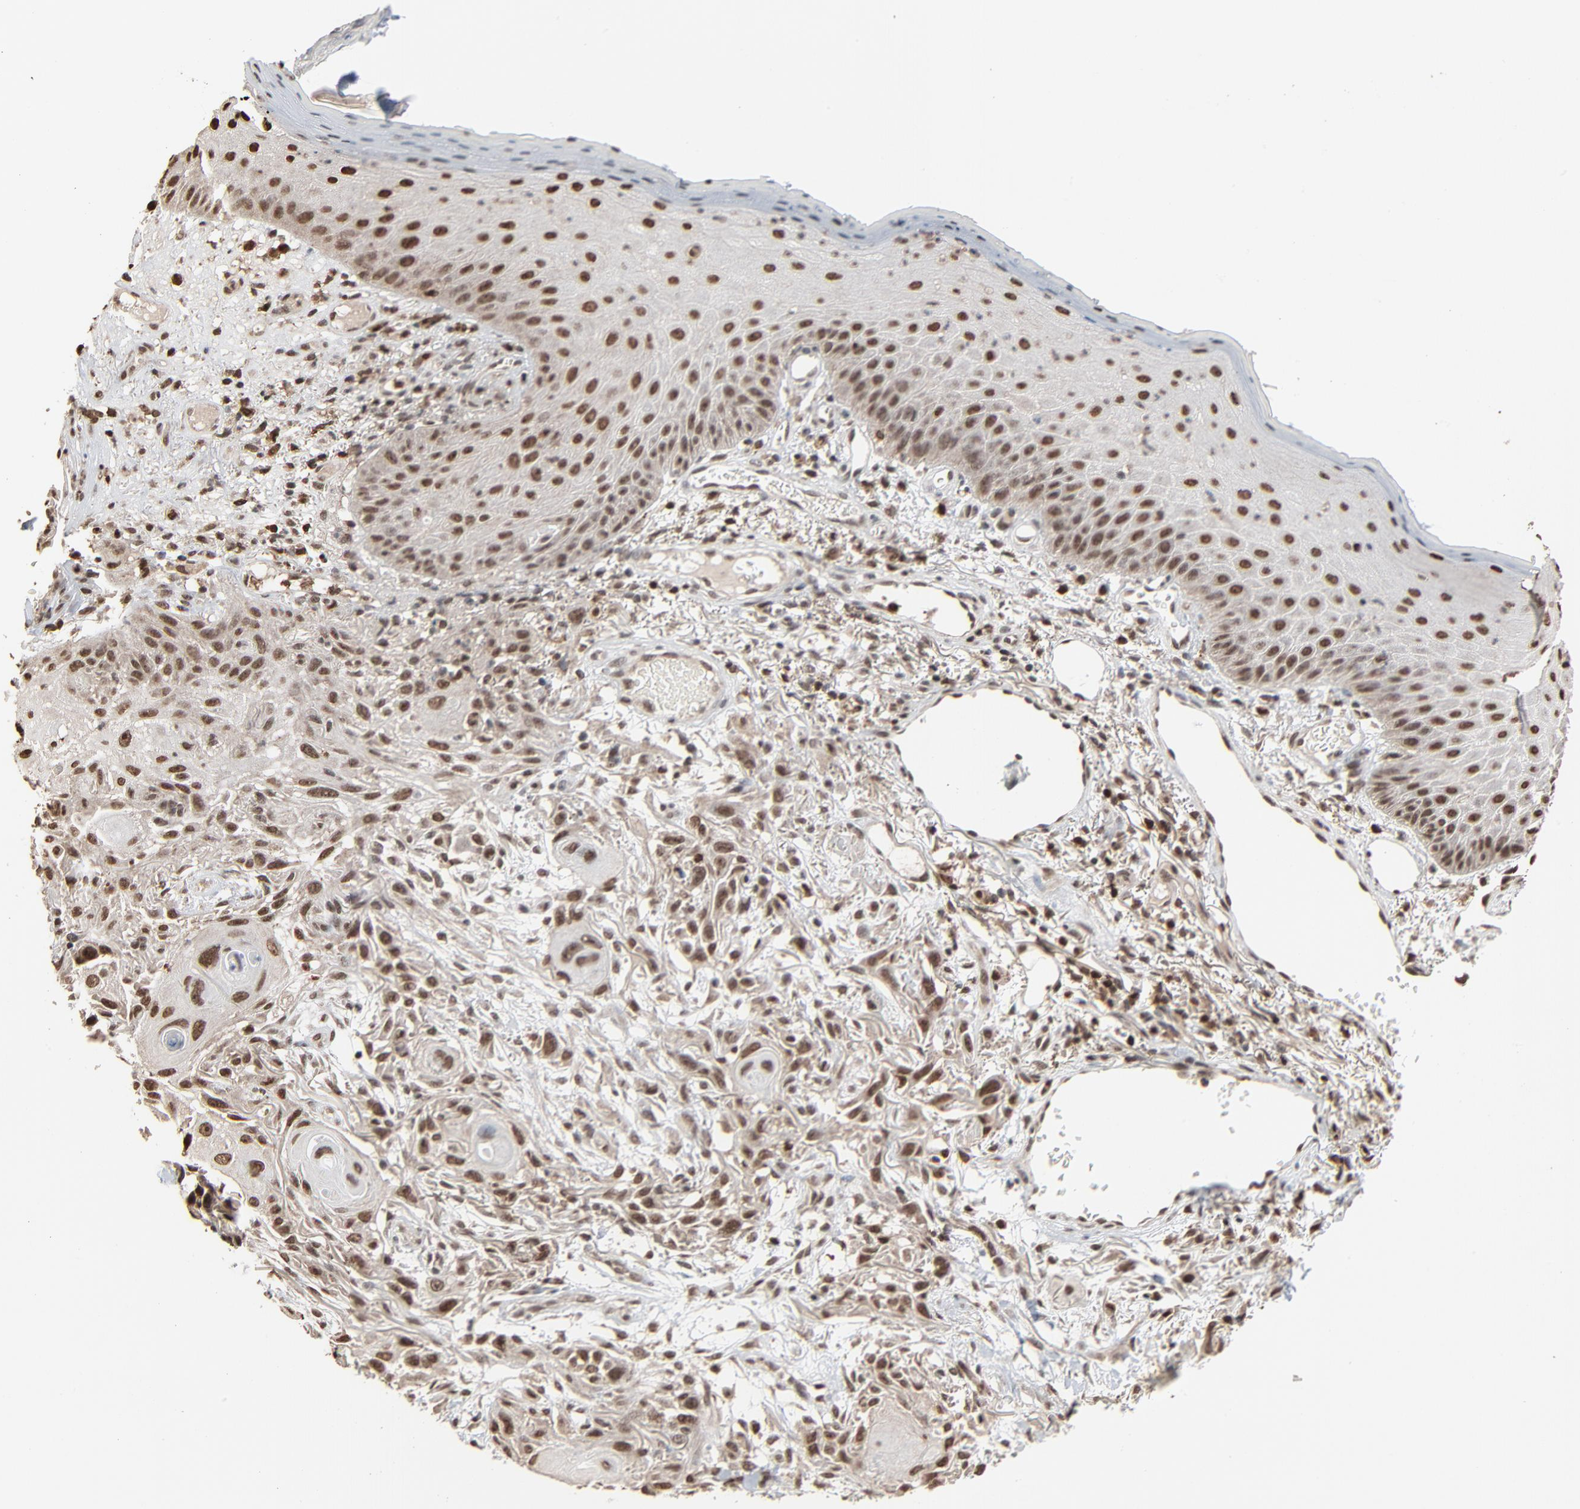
{"staining": {"intensity": "moderate", "quantity": ">75%", "location": "nuclear"}, "tissue": "skin cancer", "cell_type": "Tumor cells", "image_type": "cancer", "snomed": [{"axis": "morphology", "description": "Squamous cell carcinoma, NOS"}, {"axis": "topography", "description": "Skin"}], "caption": "Approximately >75% of tumor cells in human skin cancer (squamous cell carcinoma) show moderate nuclear protein staining as visualized by brown immunohistochemical staining.", "gene": "RPS6KA3", "patient": {"sex": "female", "age": 59}}